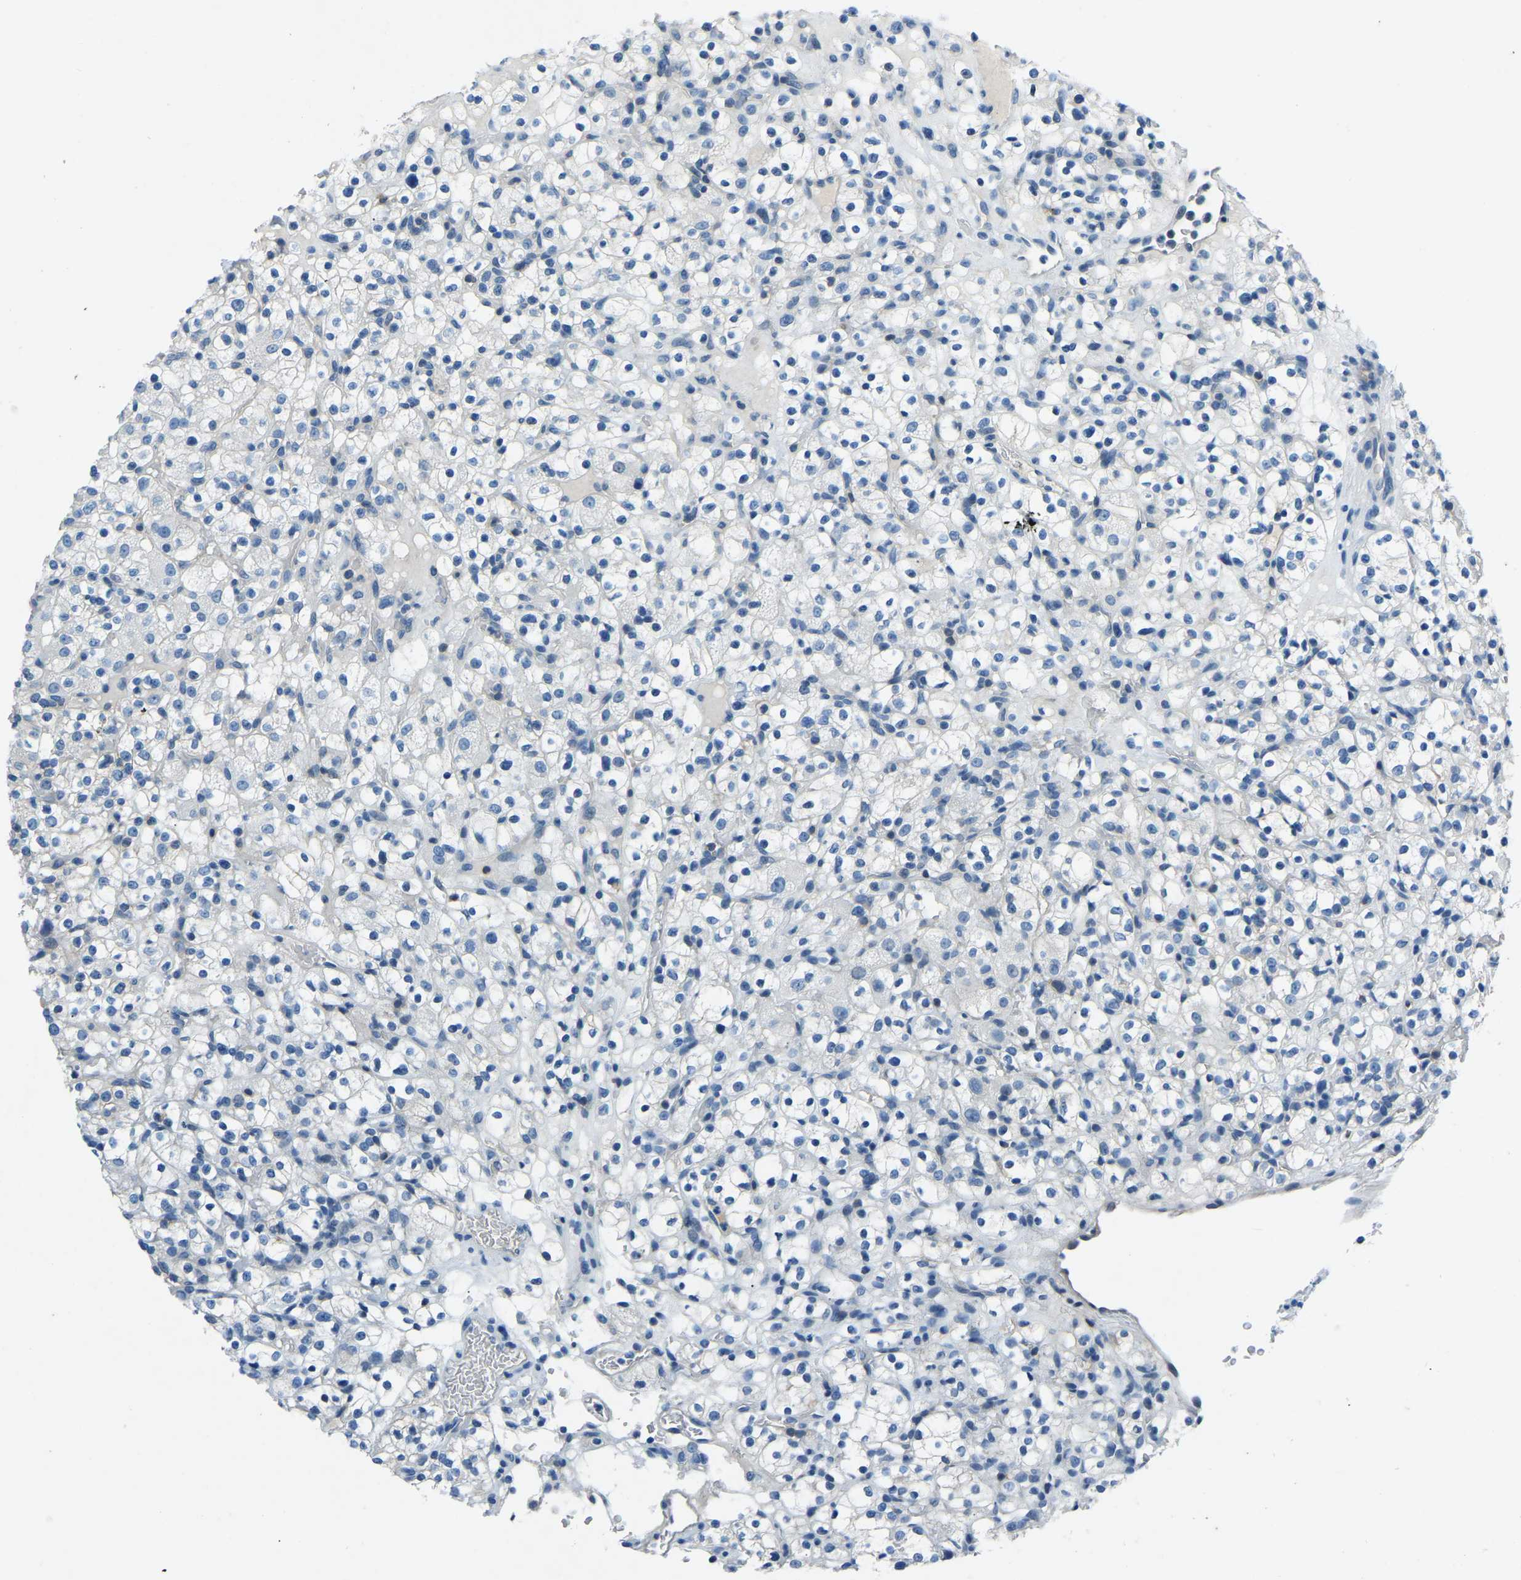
{"staining": {"intensity": "negative", "quantity": "none", "location": "none"}, "tissue": "renal cancer", "cell_type": "Tumor cells", "image_type": "cancer", "snomed": [{"axis": "morphology", "description": "Normal tissue, NOS"}, {"axis": "morphology", "description": "Adenocarcinoma, NOS"}, {"axis": "topography", "description": "Kidney"}], "caption": "IHC image of neoplastic tissue: human renal cancer stained with DAB reveals no significant protein staining in tumor cells. The staining was performed using DAB to visualize the protein expression in brown, while the nuclei were stained in blue with hematoxylin (Magnification: 20x).", "gene": "XIRP1", "patient": {"sex": "female", "age": 72}}